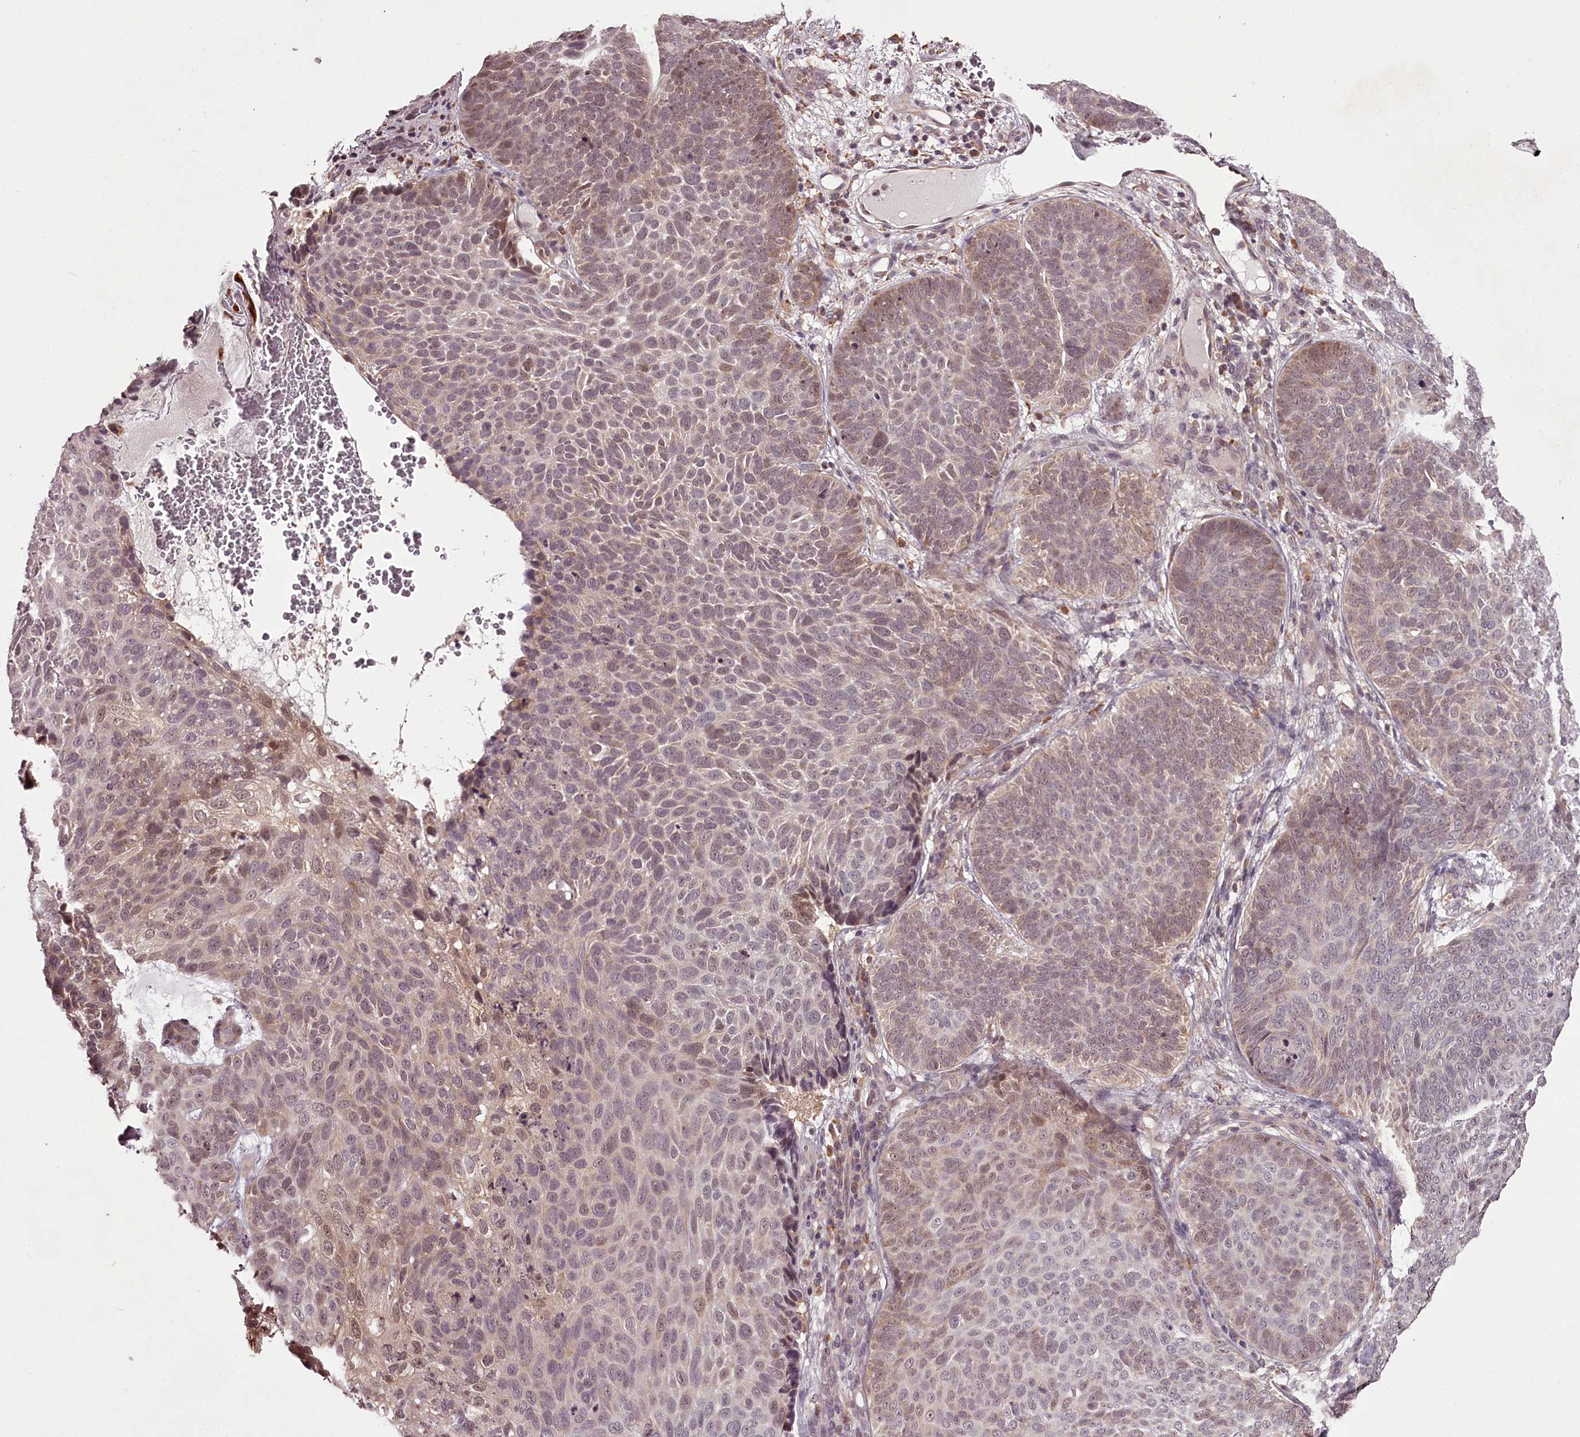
{"staining": {"intensity": "weak", "quantity": "25%-75%", "location": "cytoplasmic/membranous,nuclear"}, "tissue": "skin cancer", "cell_type": "Tumor cells", "image_type": "cancer", "snomed": [{"axis": "morphology", "description": "Basal cell carcinoma"}, {"axis": "topography", "description": "Skin"}], "caption": "Skin cancer (basal cell carcinoma) tissue exhibits weak cytoplasmic/membranous and nuclear expression in approximately 25%-75% of tumor cells, visualized by immunohistochemistry. The staining was performed using DAB (3,3'-diaminobenzidine) to visualize the protein expression in brown, while the nuclei were stained in blue with hematoxylin (Magnification: 20x).", "gene": "CCDC92", "patient": {"sex": "male", "age": 85}}